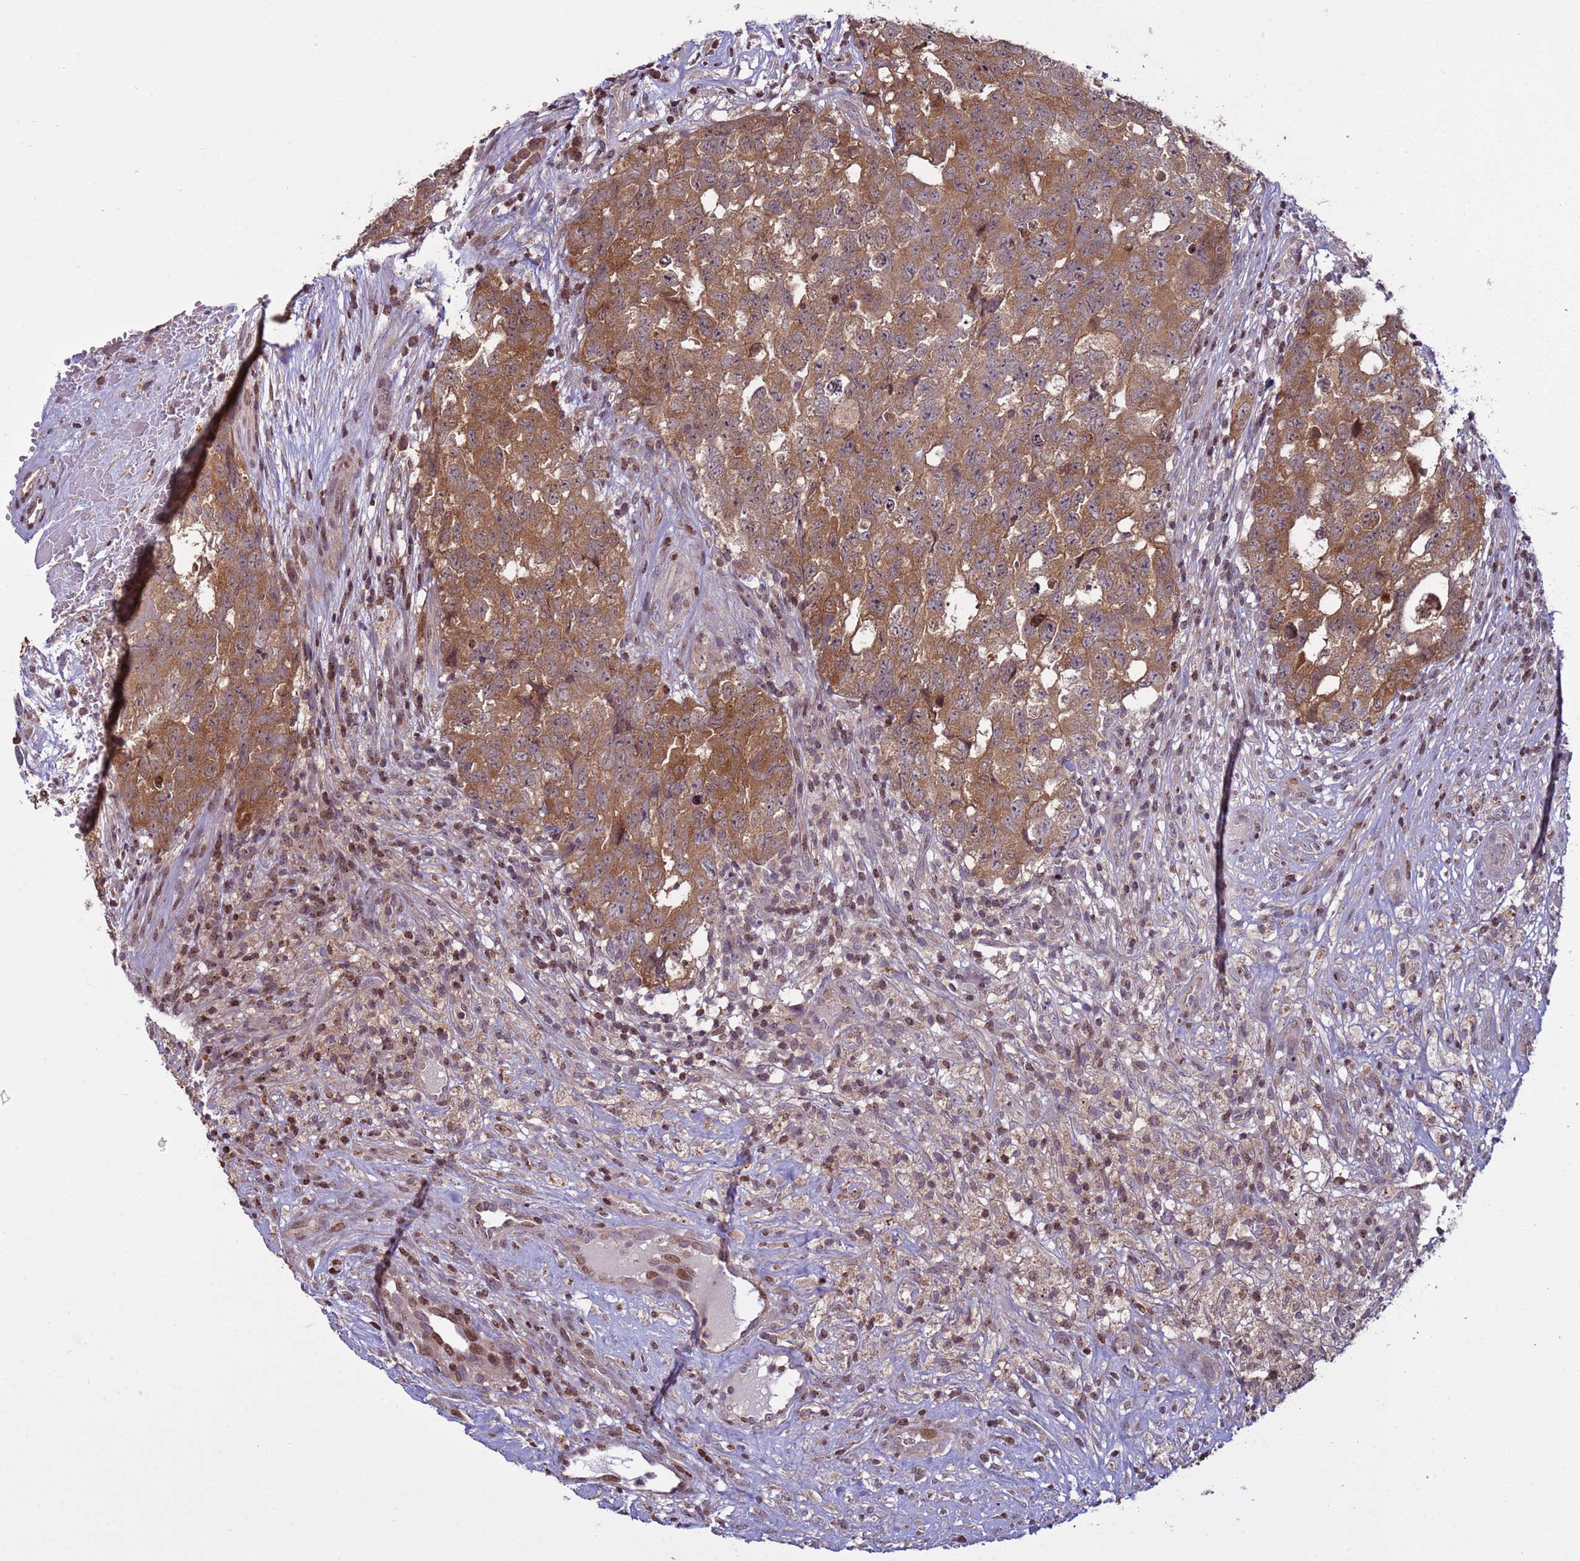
{"staining": {"intensity": "moderate", "quantity": "25%-75%", "location": "cytoplasmic/membranous"}, "tissue": "testis cancer", "cell_type": "Tumor cells", "image_type": "cancer", "snomed": [{"axis": "morphology", "description": "Seminoma, NOS"}, {"axis": "morphology", "description": "Carcinoma, Embryonal, NOS"}, {"axis": "topography", "description": "Testis"}], "caption": "Immunohistochemistry photomicrograph of neoplastic tissue: testis embryonal carcinoma stained using IHC displays medium levels of moderate protein expression localized specifically in the cytoplasmic/membranous of tumor cells, appearing as a cytoplasmic/membranous brown color.", "gene": "HGH1", "patient": {"sex": "male", "age": 29}}